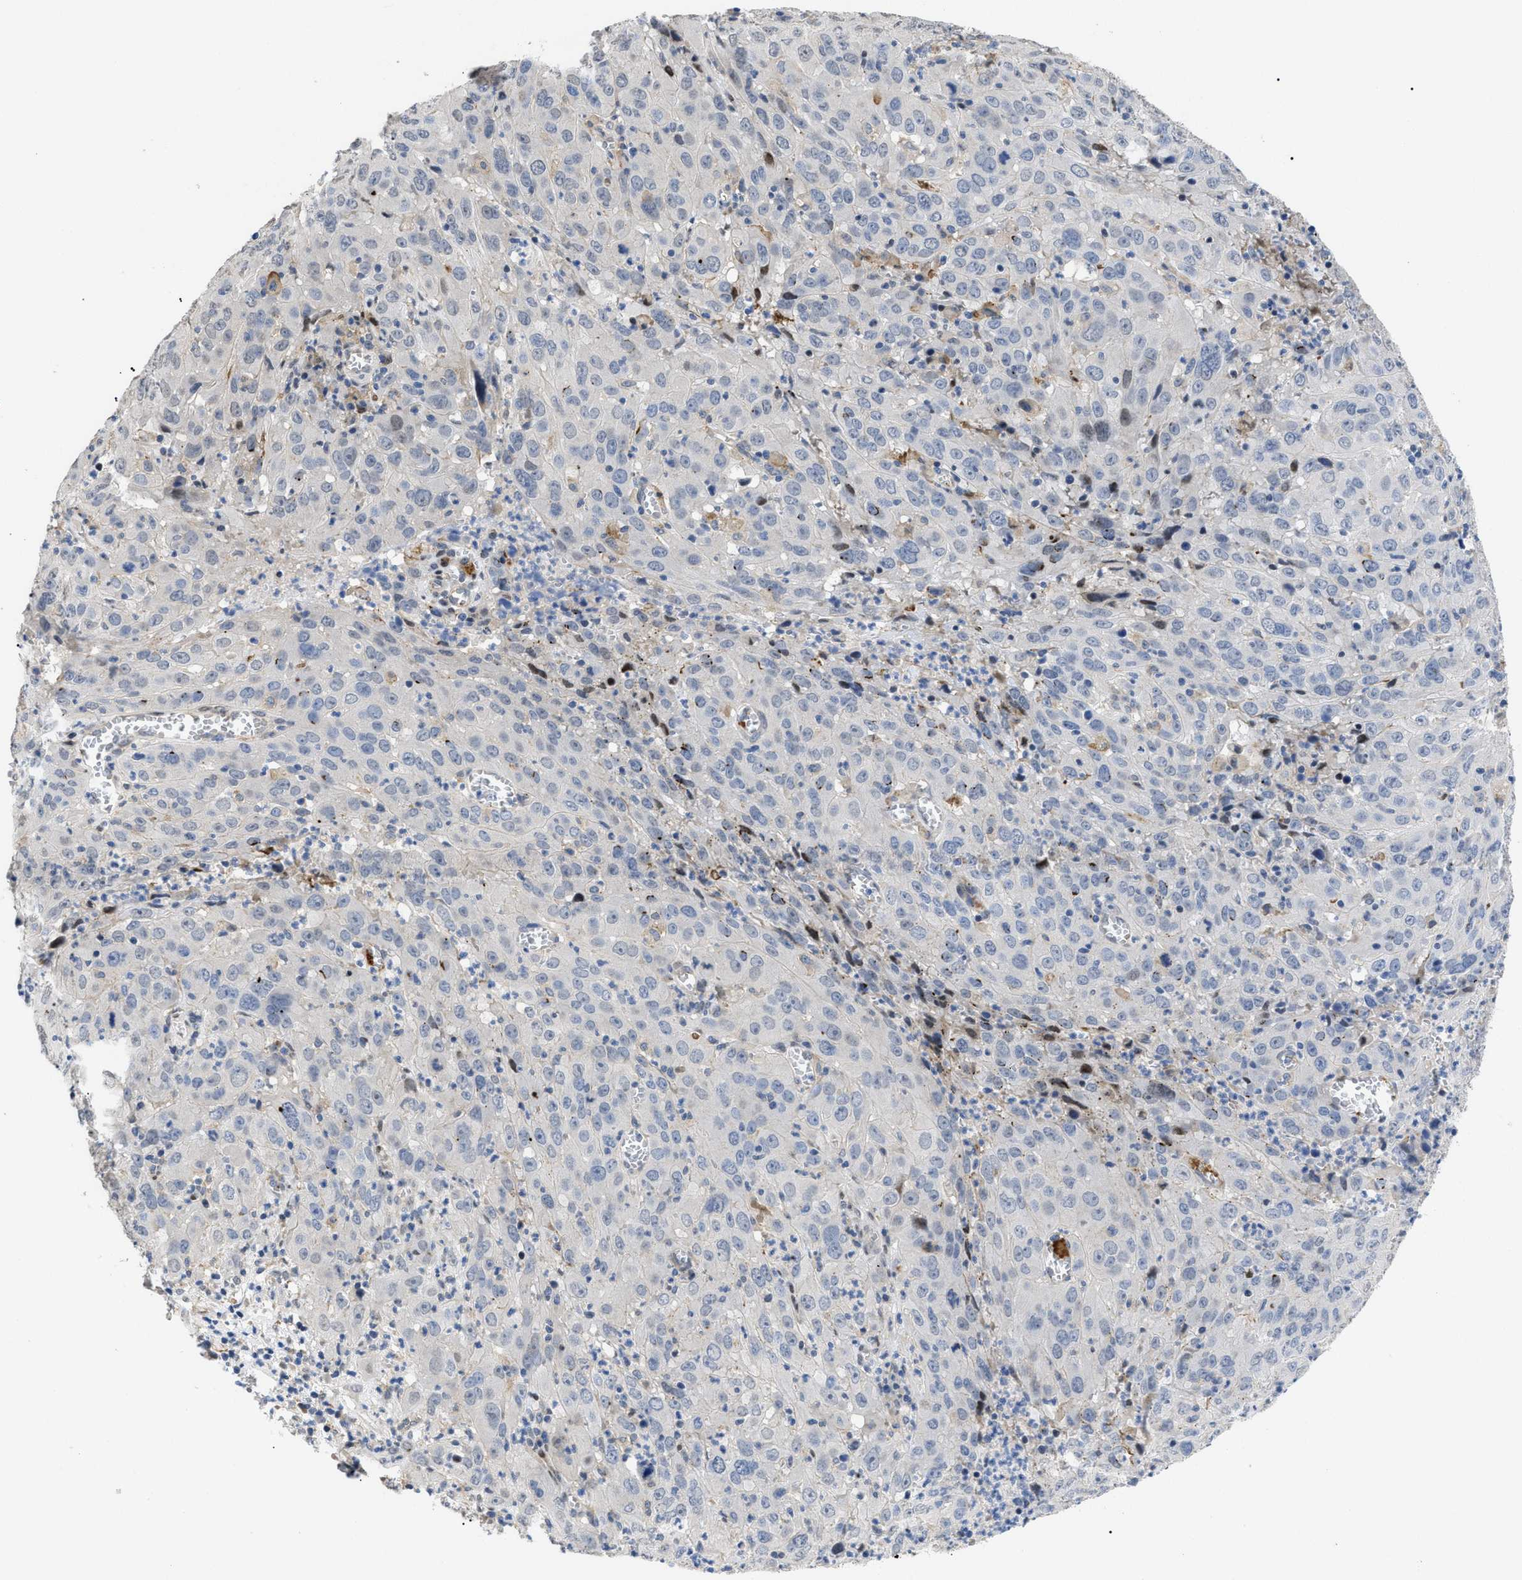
{"staining": {"intensity": "negative", "quantity": "none", "location": "none"}, "tissue": "cervical cancer", "cell_type": "Tumor cells", "image_type": "cancer", "snomed": [{"axis": "morphology", "description": "Squamous cell carcinoma, NOS"}, {"axis": "topography", "description": "Cervix"}], "caption": "Tumor cells show no significant protein positivity in cervical cancer.", "gene": "SFXN5", "patient": {"sex": "female", "age": 32}}